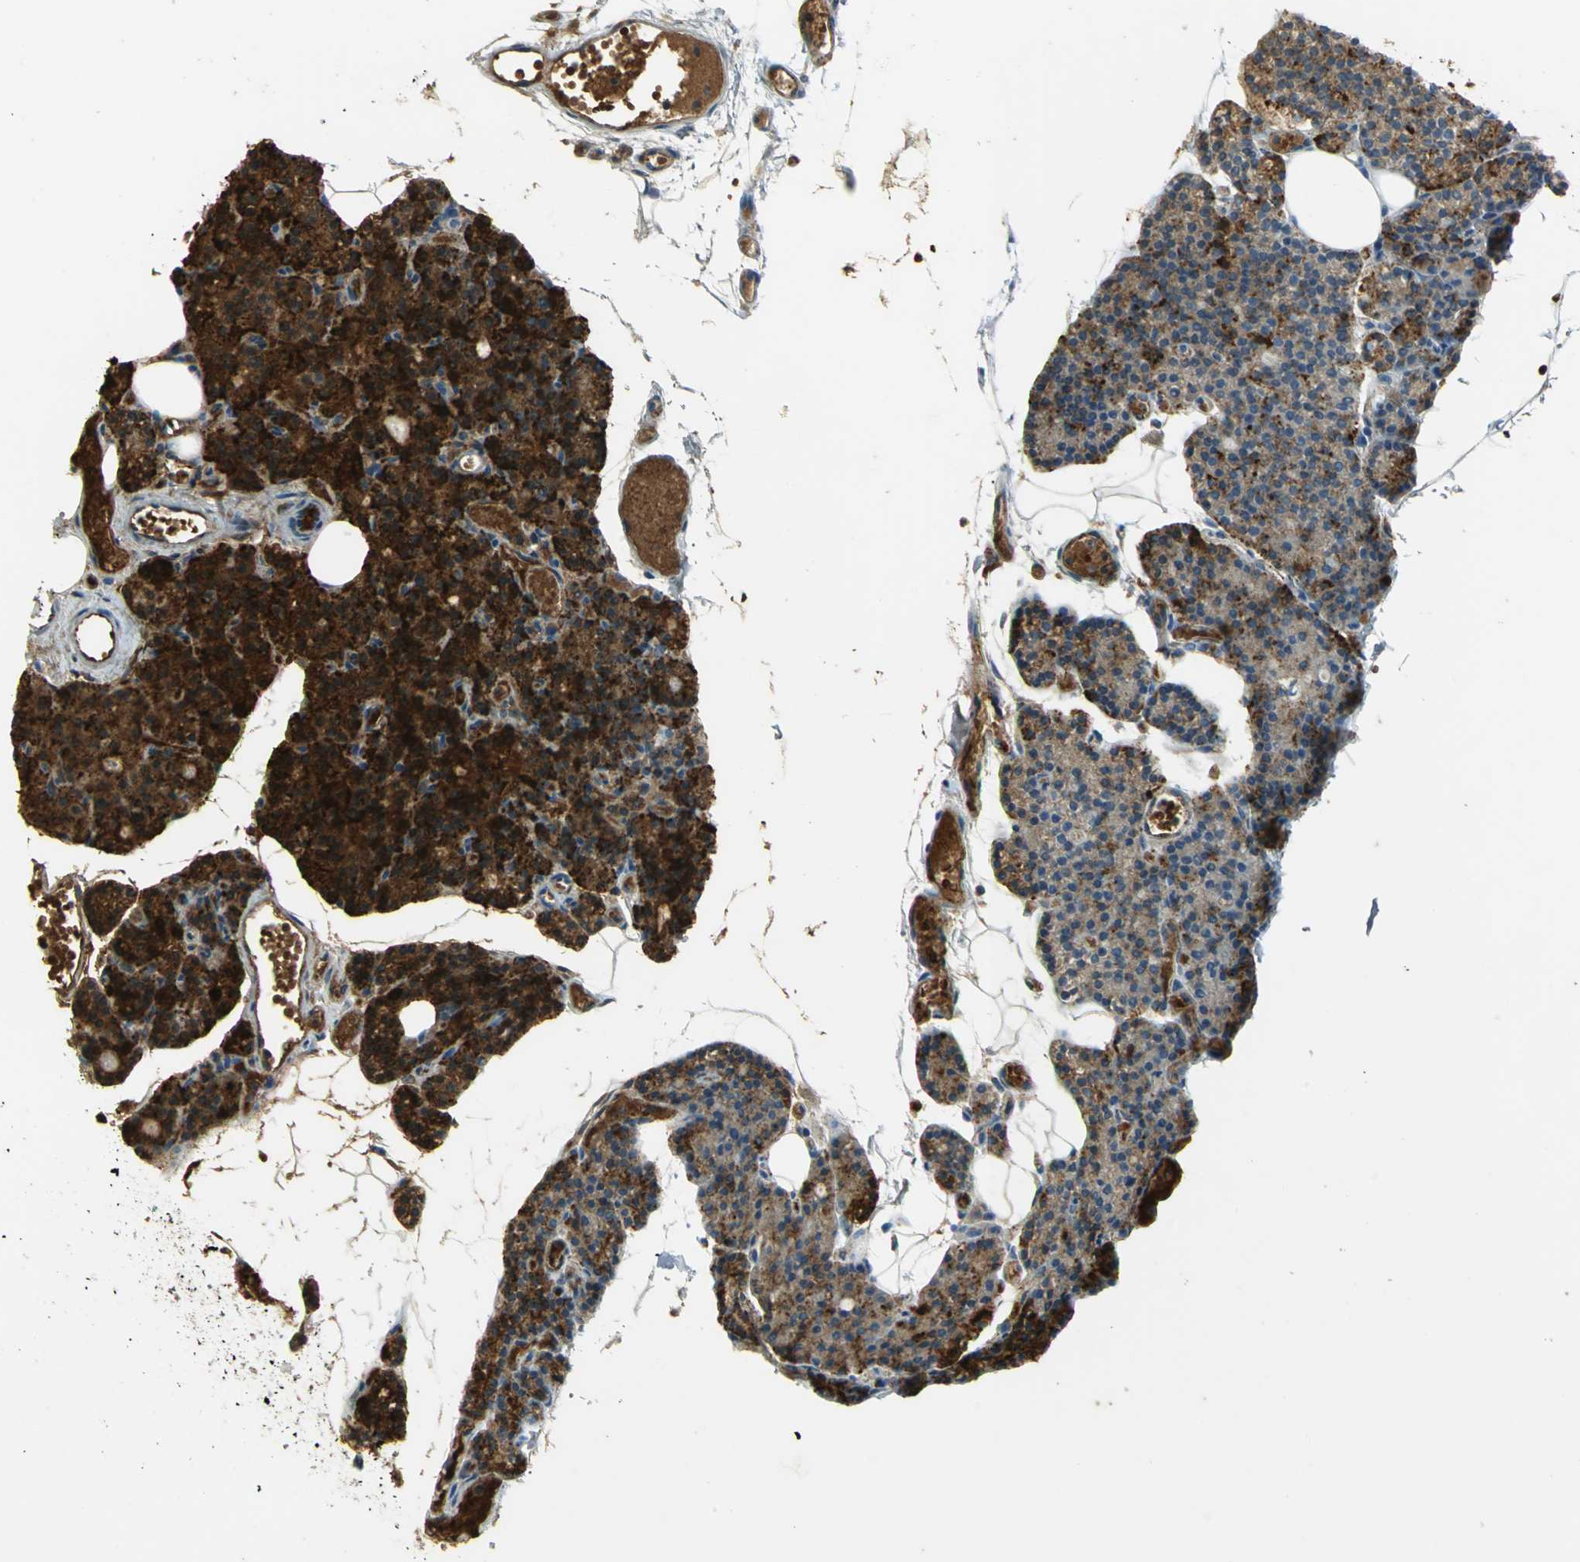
{"staining": {"intensity": "strong", "quantity": ">75%", "location": "cytoplasmic/membranous"}, "tissue": "parathyroid gland", "cell_type": "Glandular cells", "image_type": "normal", "snomed": [{"axis": "morphology", "description": "Normal tissue, NOS"}, {"axis": "topography", "description": "Parathyroid gland"}], "caption": "Parathyroid gland was stained to show a protein in brown. There is high levels of strong cytoplasmic/membranous expression in approximately >75% of glandular cells. Ihc stains the protein of interest in brown and the nuclei are stained blue.", "gene": "ARSA", "patient": {"sex": "female", "age": 60}}